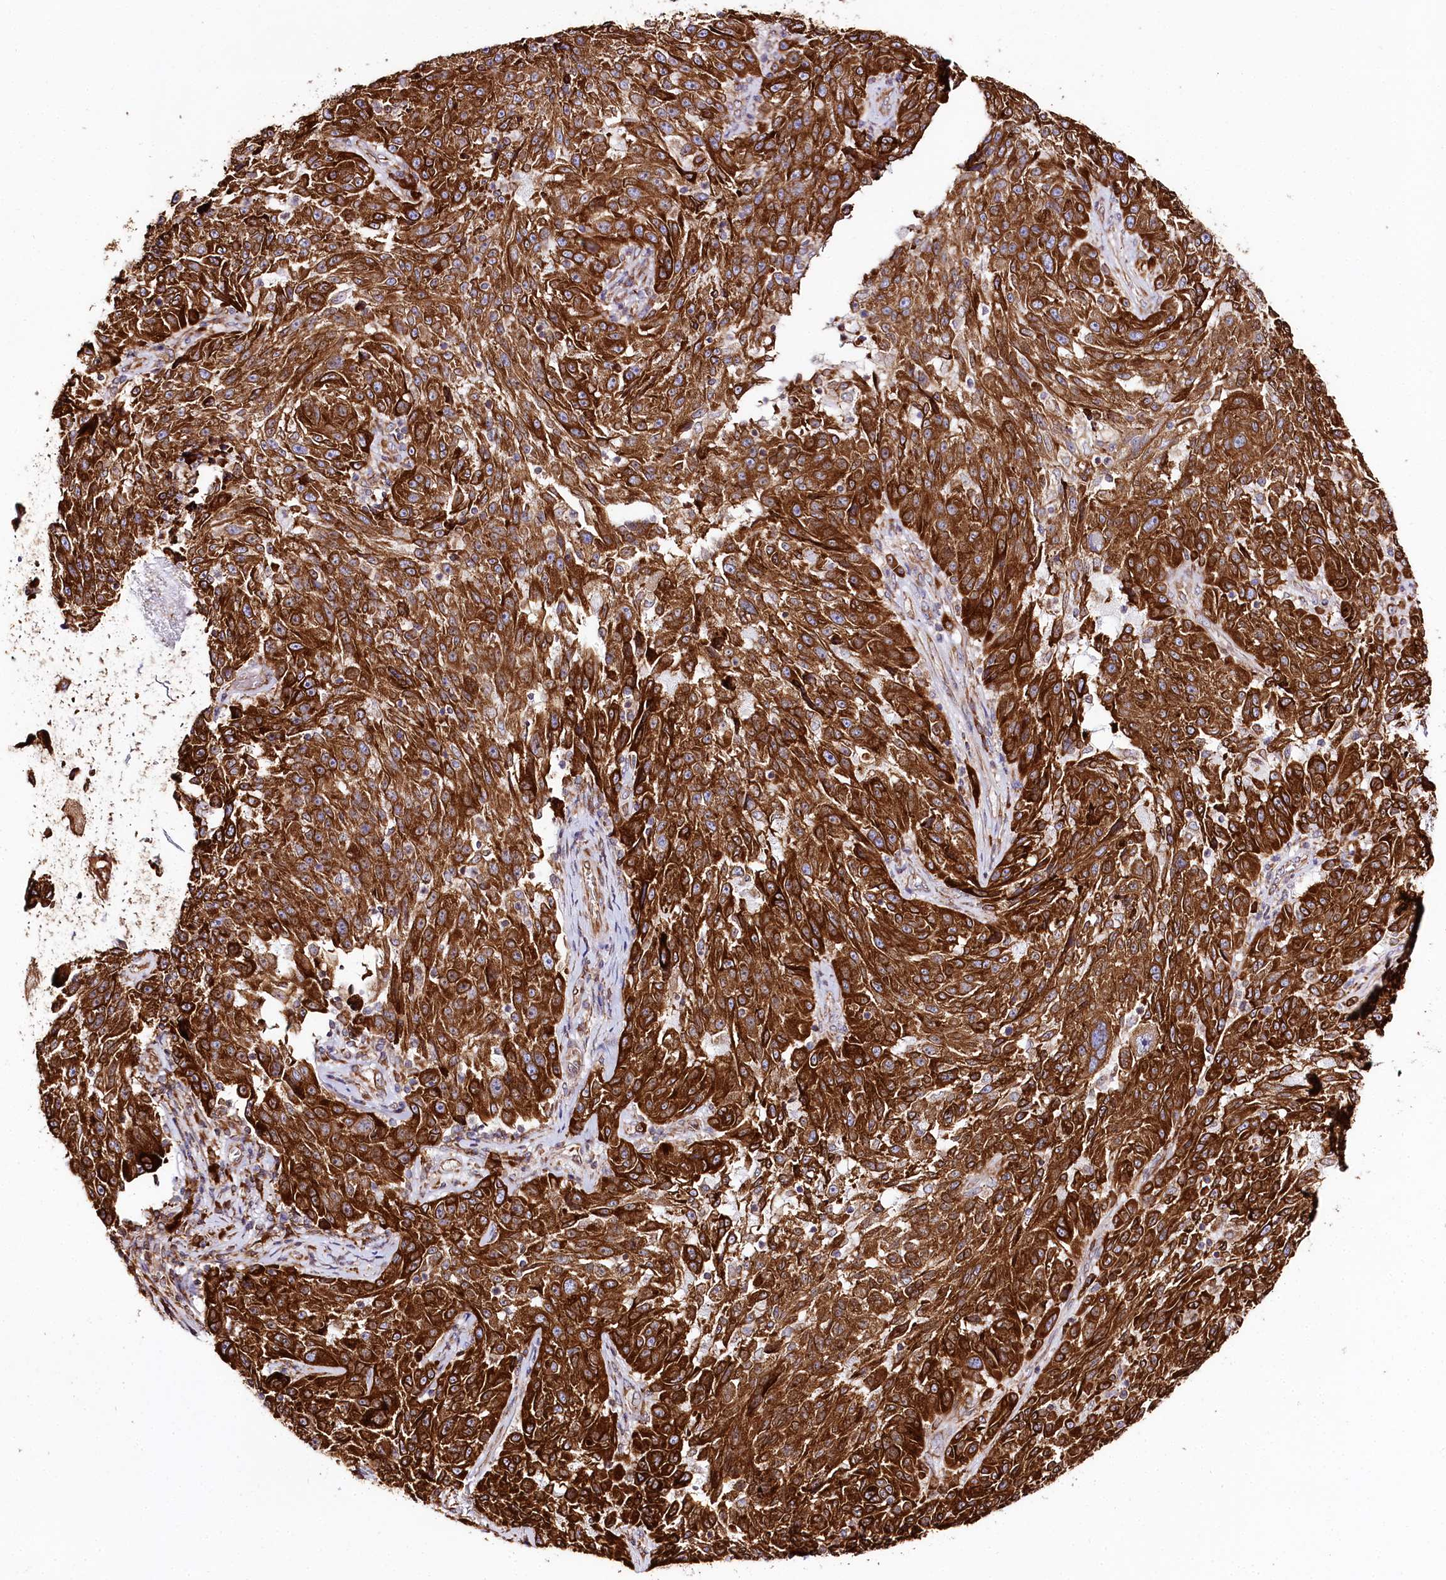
{"staining": {"intensity": "strong", "quantity": ">75%", "location": "cytoplasmic/membranous"}, "tissue": "melanoma", "cell_type": "Tumor cells", "image_type": "cancer", "snomed": [{"axis": "morphology", "description": "Malignant melanoma, NOS"}, {"axis": "topography", "description": "Skin"}], "caption": "DAB (3,3'-diaminobenzidine) immunohistochemical staining of malignant melanoma exhibits strong cytoplasmic/membranous protein expression in approximately >75% of tumor cells.", "gene": "CNPY2", "patient": {"sex": "male", "age": 53}}